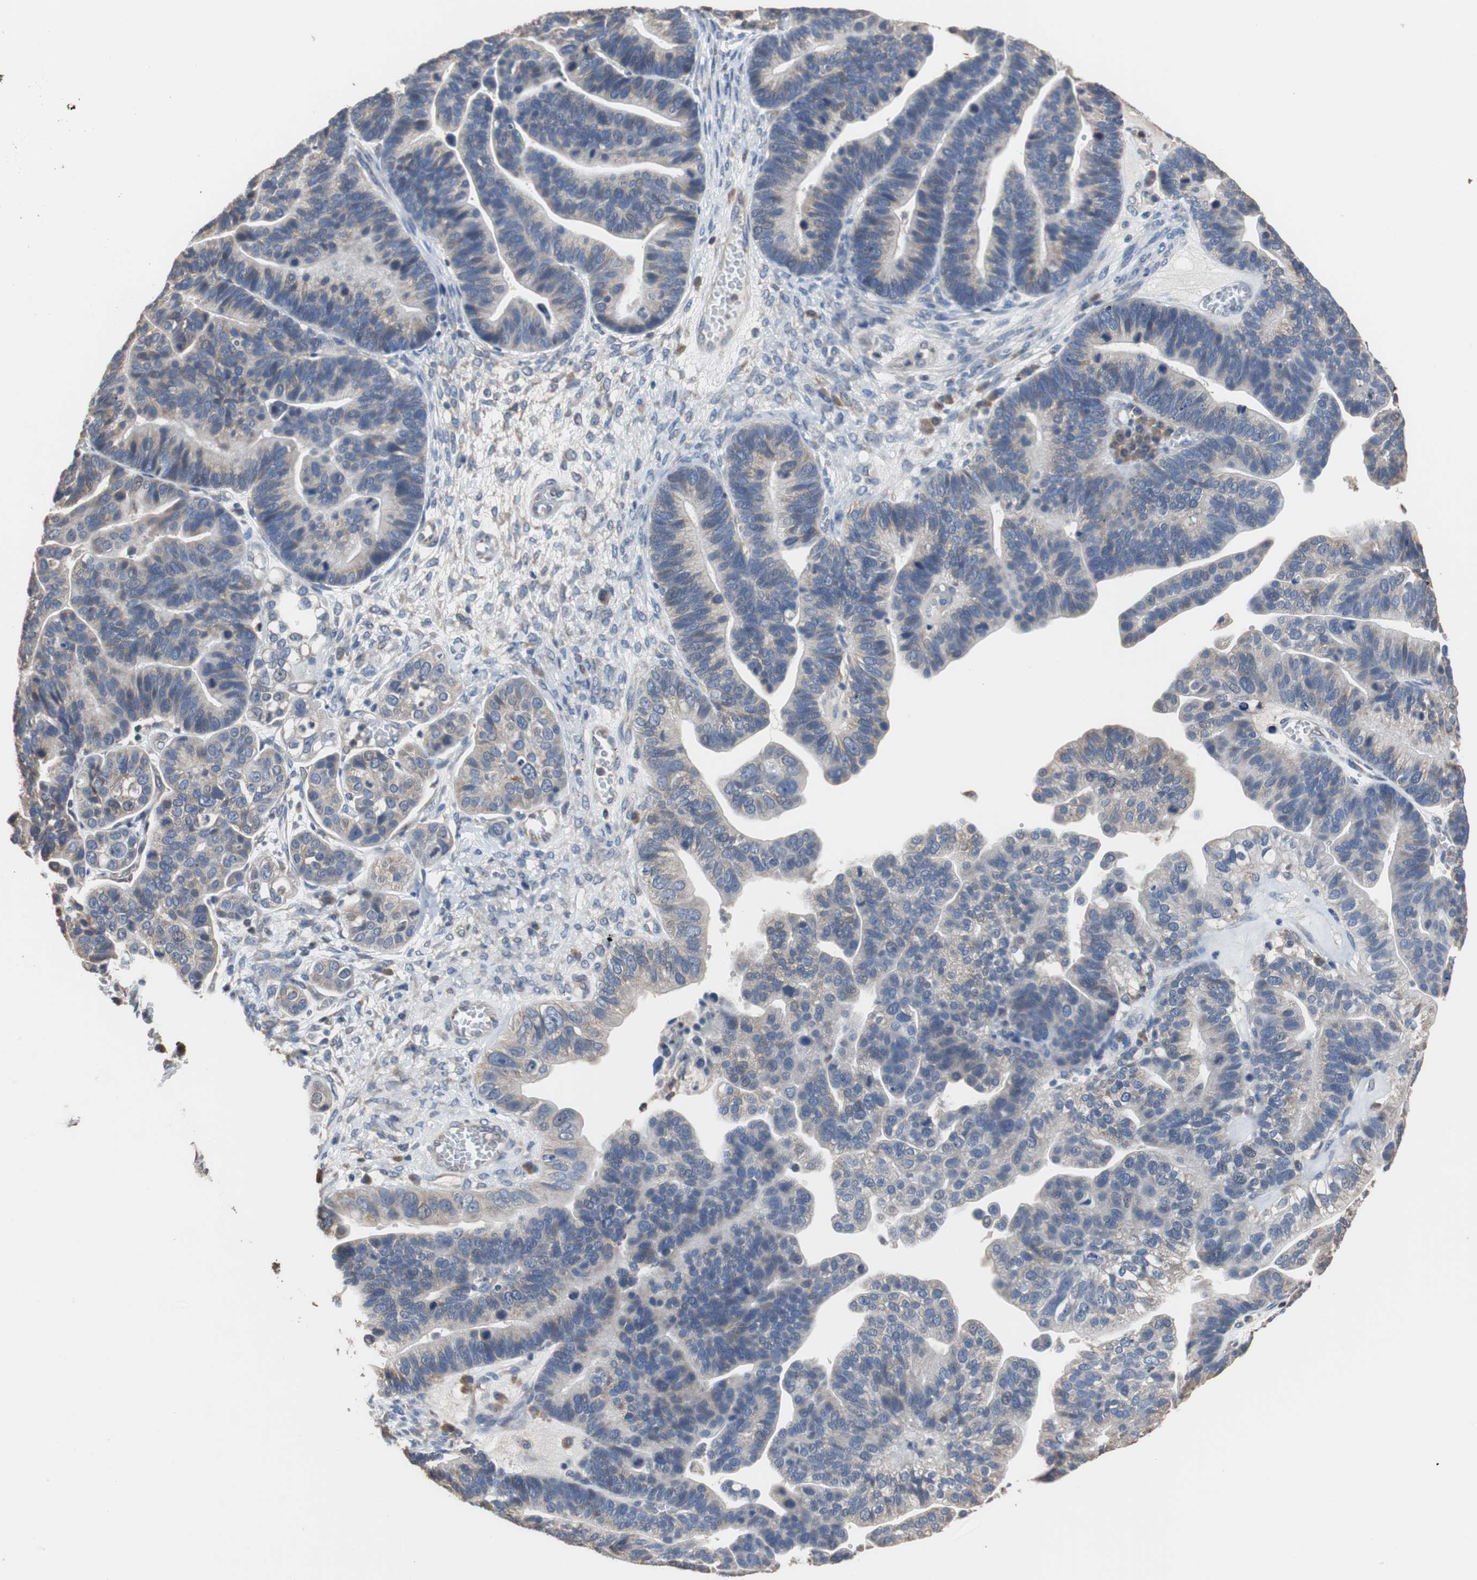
{"staining": {"intensity": "weak", "quantity": "<25%", "location": "cytoplasmic/membranous"}, "tissue": "ovarian cancer", "cell_type": "Tumor cells", "image_type": "cancer", "snomed": [{"axis": "morphology", "description": "Cystadenocarcinoma, serous, NOS"}, {"axis": "topography", "description": "Ovary"}], "caption": "The image demonstrates no significant positivity in tumor cells of serous cystadenocarcinoma (ovarian).", "gene": "SCIMP", "patient": {"sex": "female", "age": 56}}